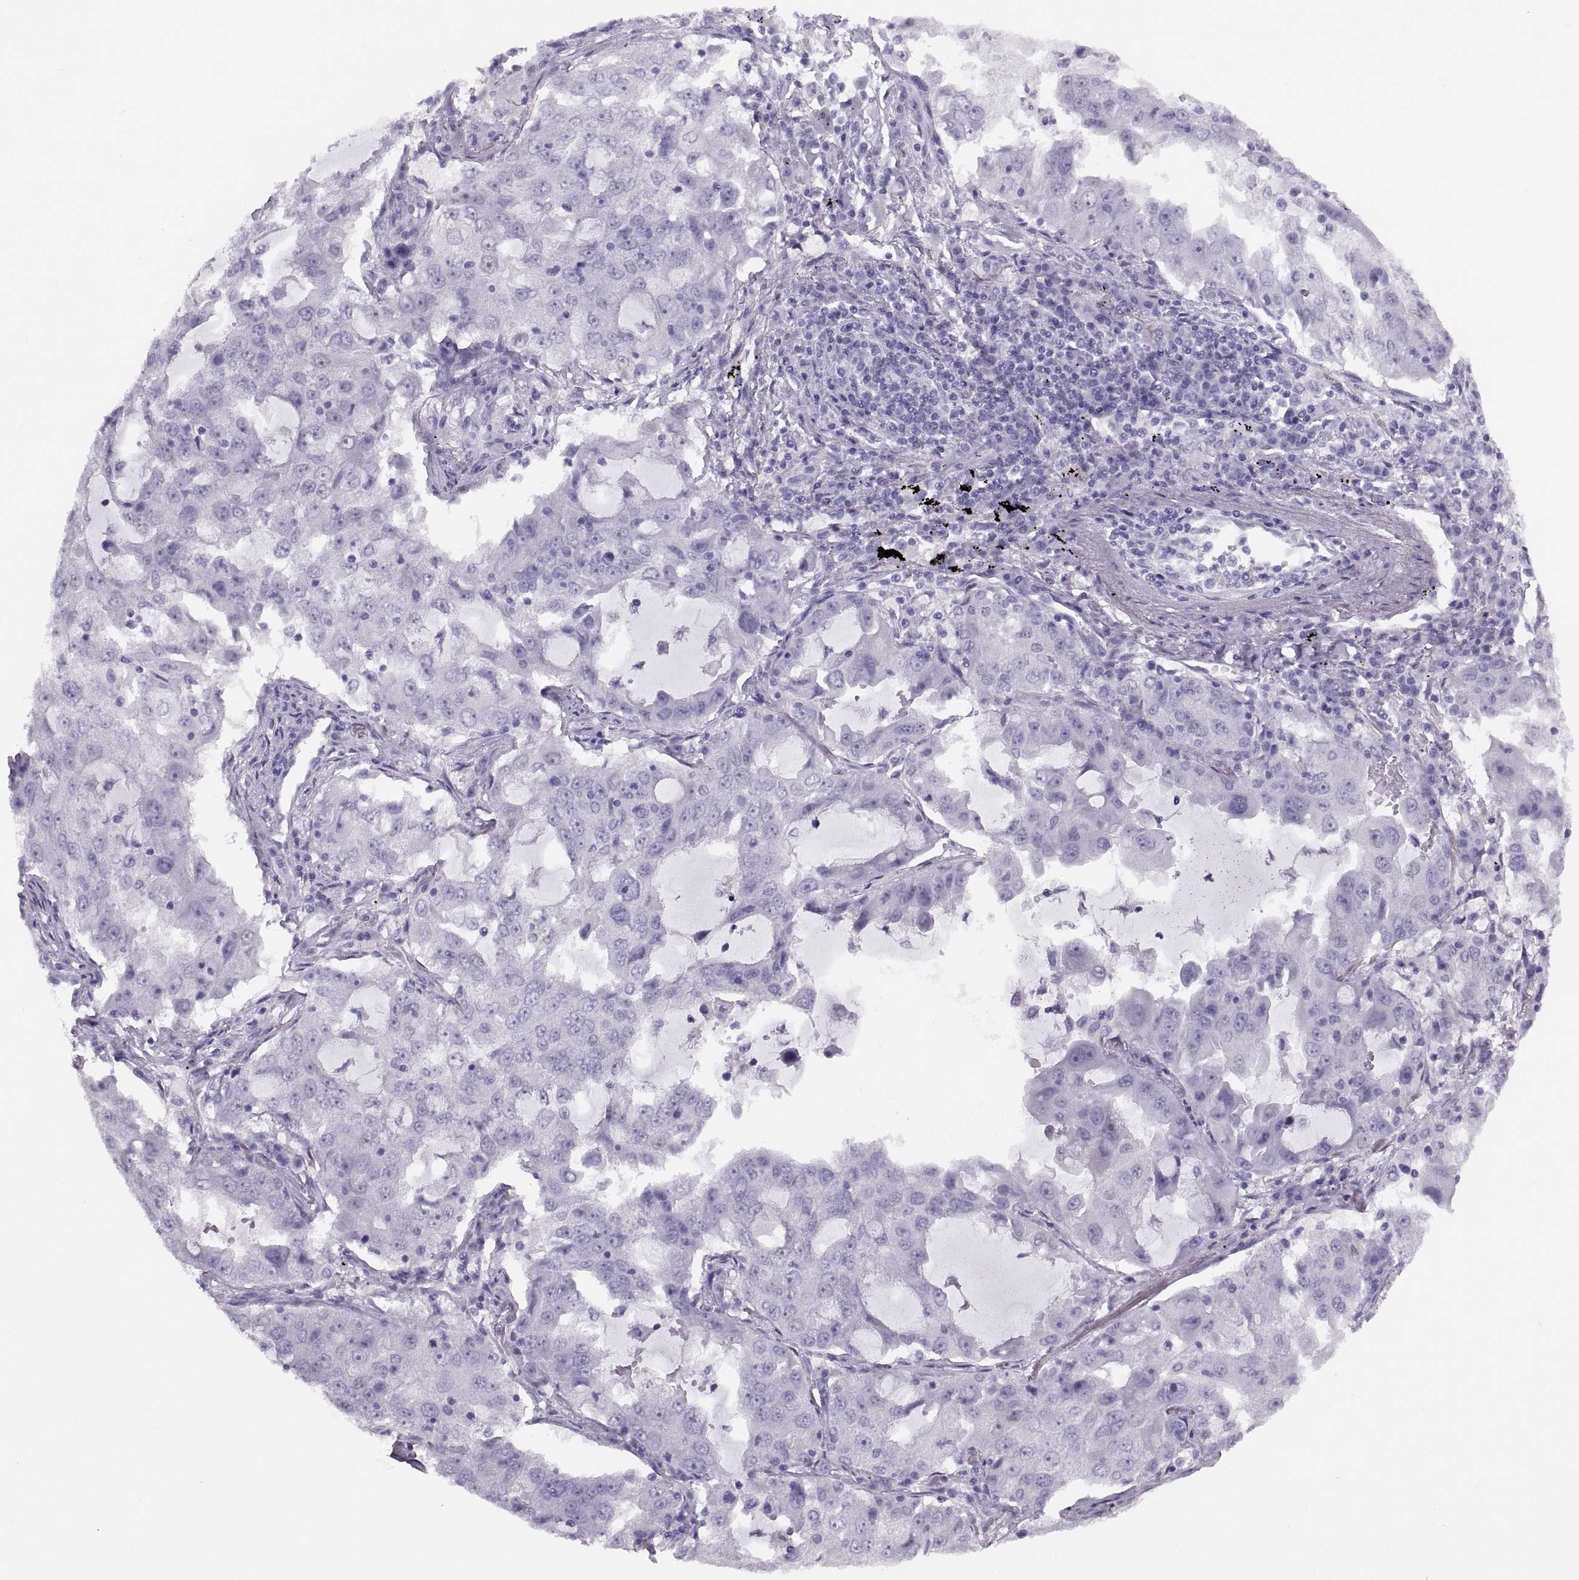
{"staining": {"intensity": "negative", "quantity": "none", "location": "none"}, "tissue": "lung cancer", "cell_type": "Tumor cells", "image_type": "cancer", "snomed": [{"axis": "morphology", "description": "Adenocarcinoma, NOS"}, {"axis": "topography", "description": "Lung"}], "caption": "This is an IHC photomicrograph of lung cancer. There is no staining in tumor cells.", "gene": "FAM24A", "patient": {"sex": "female", "age": 61}}